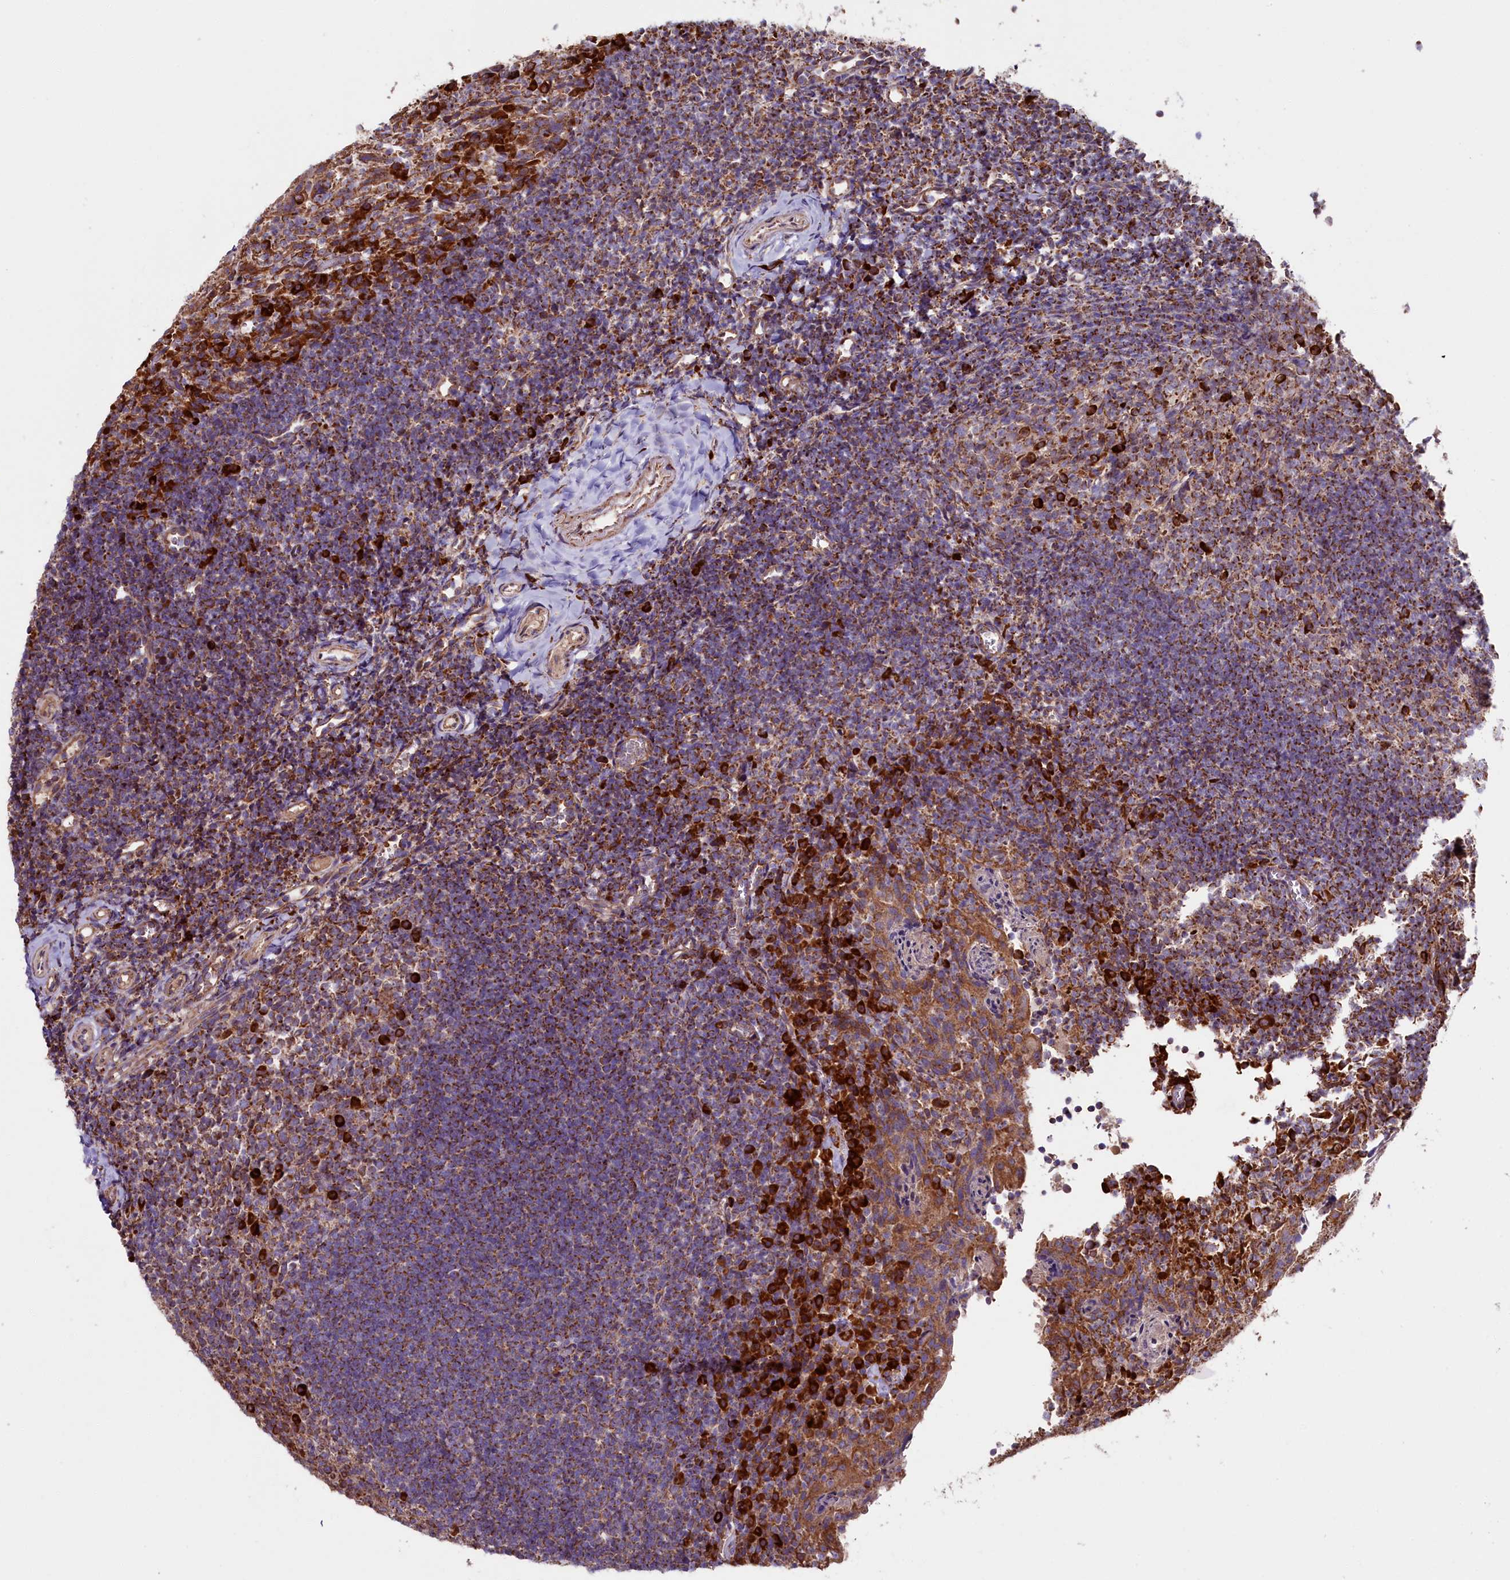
{"staining": {"intensity": "strong", "quantity": "<25%", "location": "cytoplasmic/membranous"}, "tissue": "tonsil", "cell_type": "Germinal center cells", "image_type": "normal", "snomed": [{"axis": "morphology", "description": "Normal tissue, NOS"}, {"axis": "topography", "description": "Tonsil"}], "caption": "This micrograph displays immunohistochemistry (IHC) staining of benign tonsil, with medium strong cytoplasmic/membranous staining in approximately <25% of germinal center cells.", "gene": "ZSWIM1", "patient": {"sex": "female", "age": 10}}